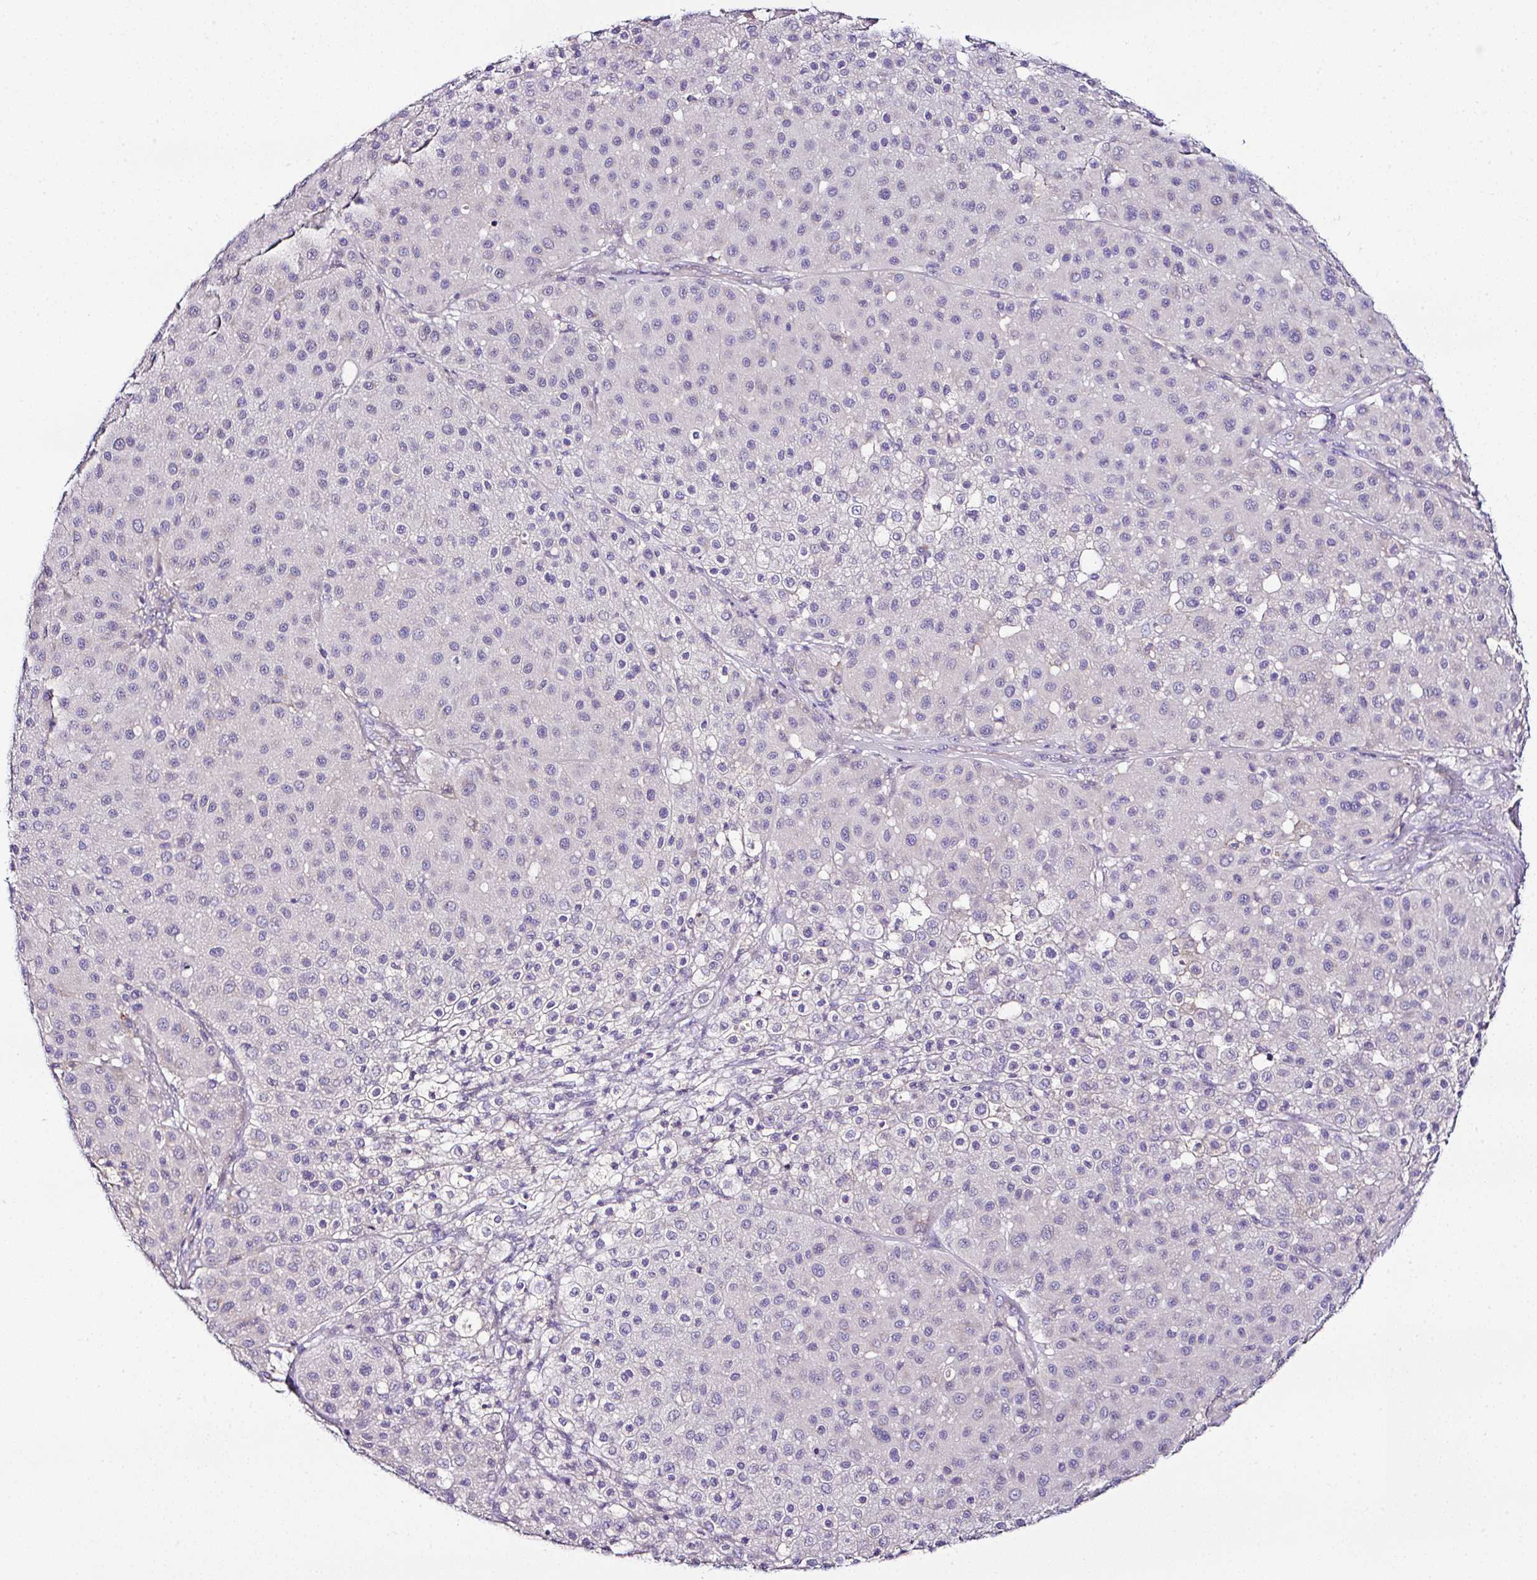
{"staining": {"intensity": "negative", "quantity": "none", "location": "none"}, "tissue": "melanoma", "cell_type": "Tumor cells", "image_type": "cancer", "snomed": [{"axis": "morphology", "description": "Malignant melanoma, Metastatic site"}, {"axis": "topography", "description": "Smooth muscle"}], "caption": "Immunohistochemistry of malignant melanoma (metastatic site) shows no positivity in tumor cells.", "gene": "OR4P4", "patient": {"sex": "male", "age": 41}}